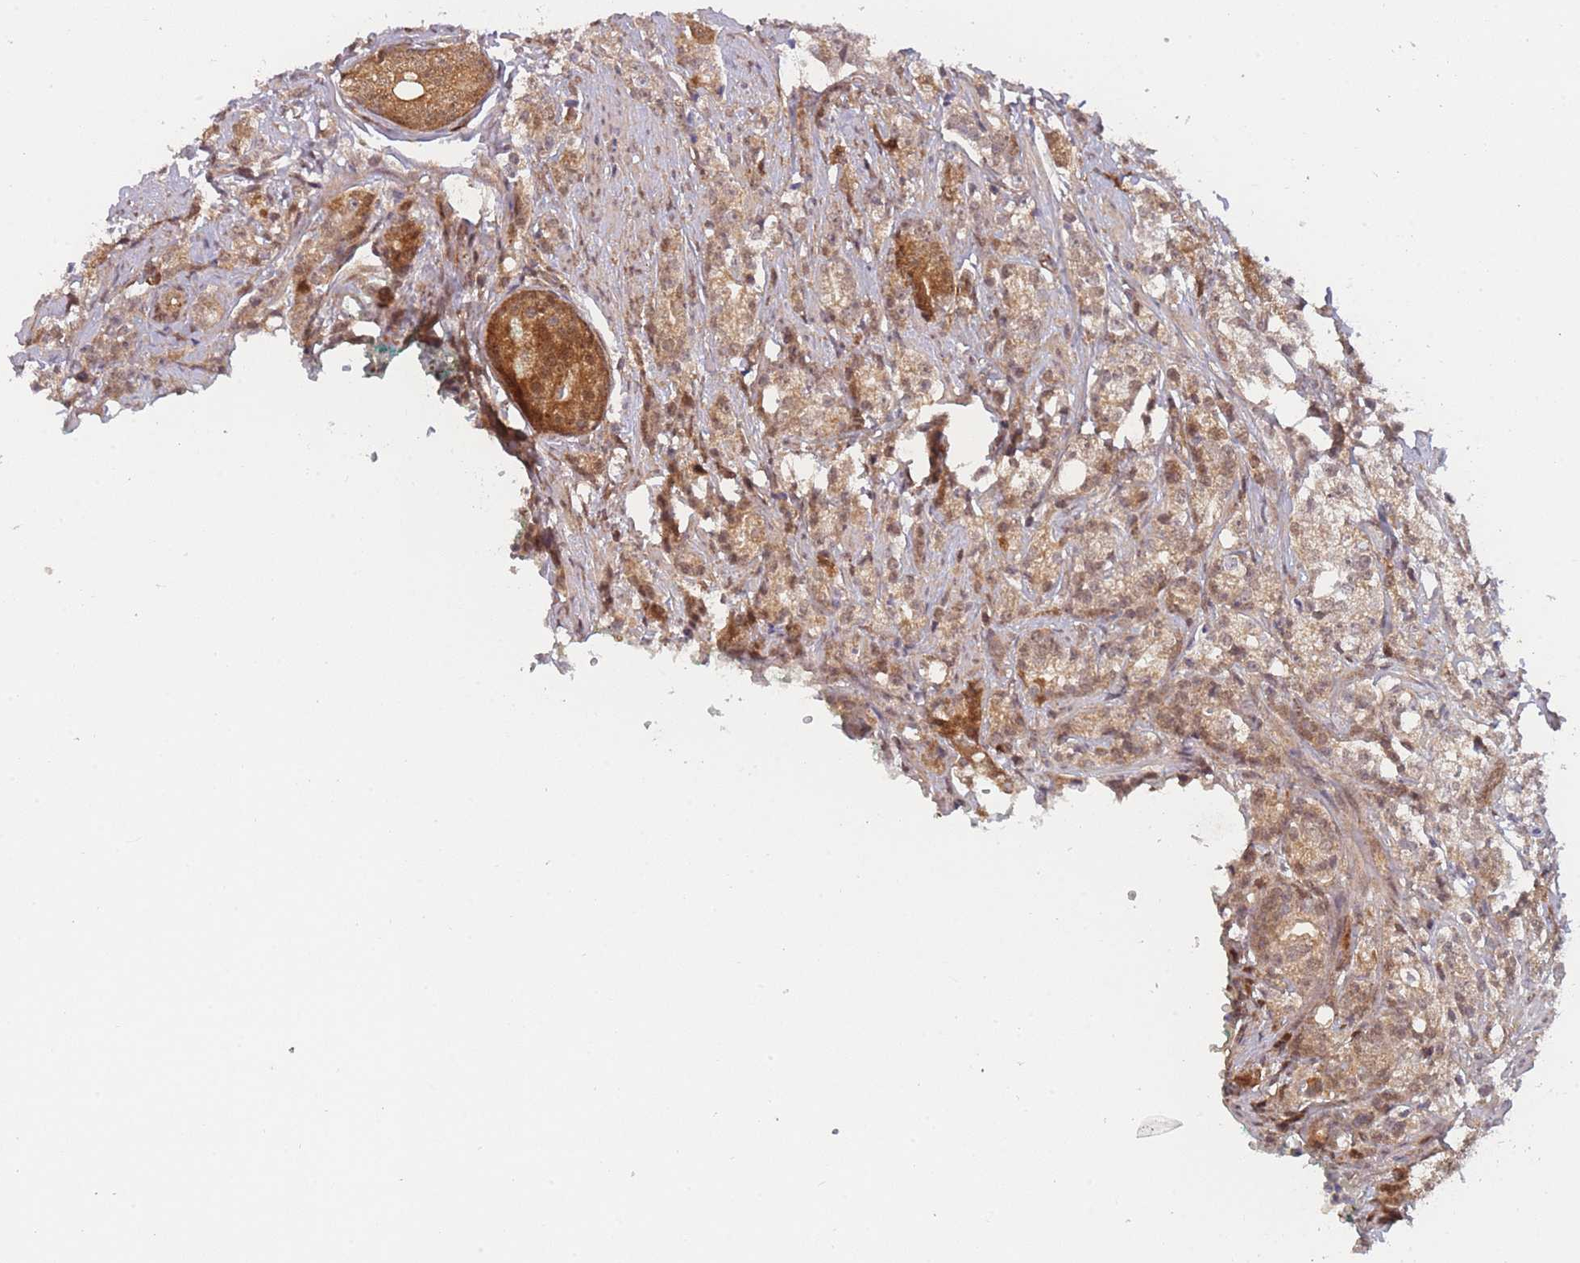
{"staining": {"intensity": "moderate", "quantity": "25%-75%", "location": "cytoplasmic/membranous,nuclear"}, "tissue": "prostate cancer", "cell_type": "Tumor cells", "image_type": "cancer", "snomed": [{"axis": "morphology", "description": "Adenocarcinoma, High grade"}, {"axis": "topography", "description": "Prostate"}], "caption": "This micrograph demonstrates prostate cancer stained with immunohistochemistry (IHC) to label a protein in brown. The cytoplasmic/membranous and nuclear of tumor cells show moderate positivity for the protein. Nuclei are counter-stained blue.", "gene": "MRI1", "patient": {"sex": "male", "age": 69}}